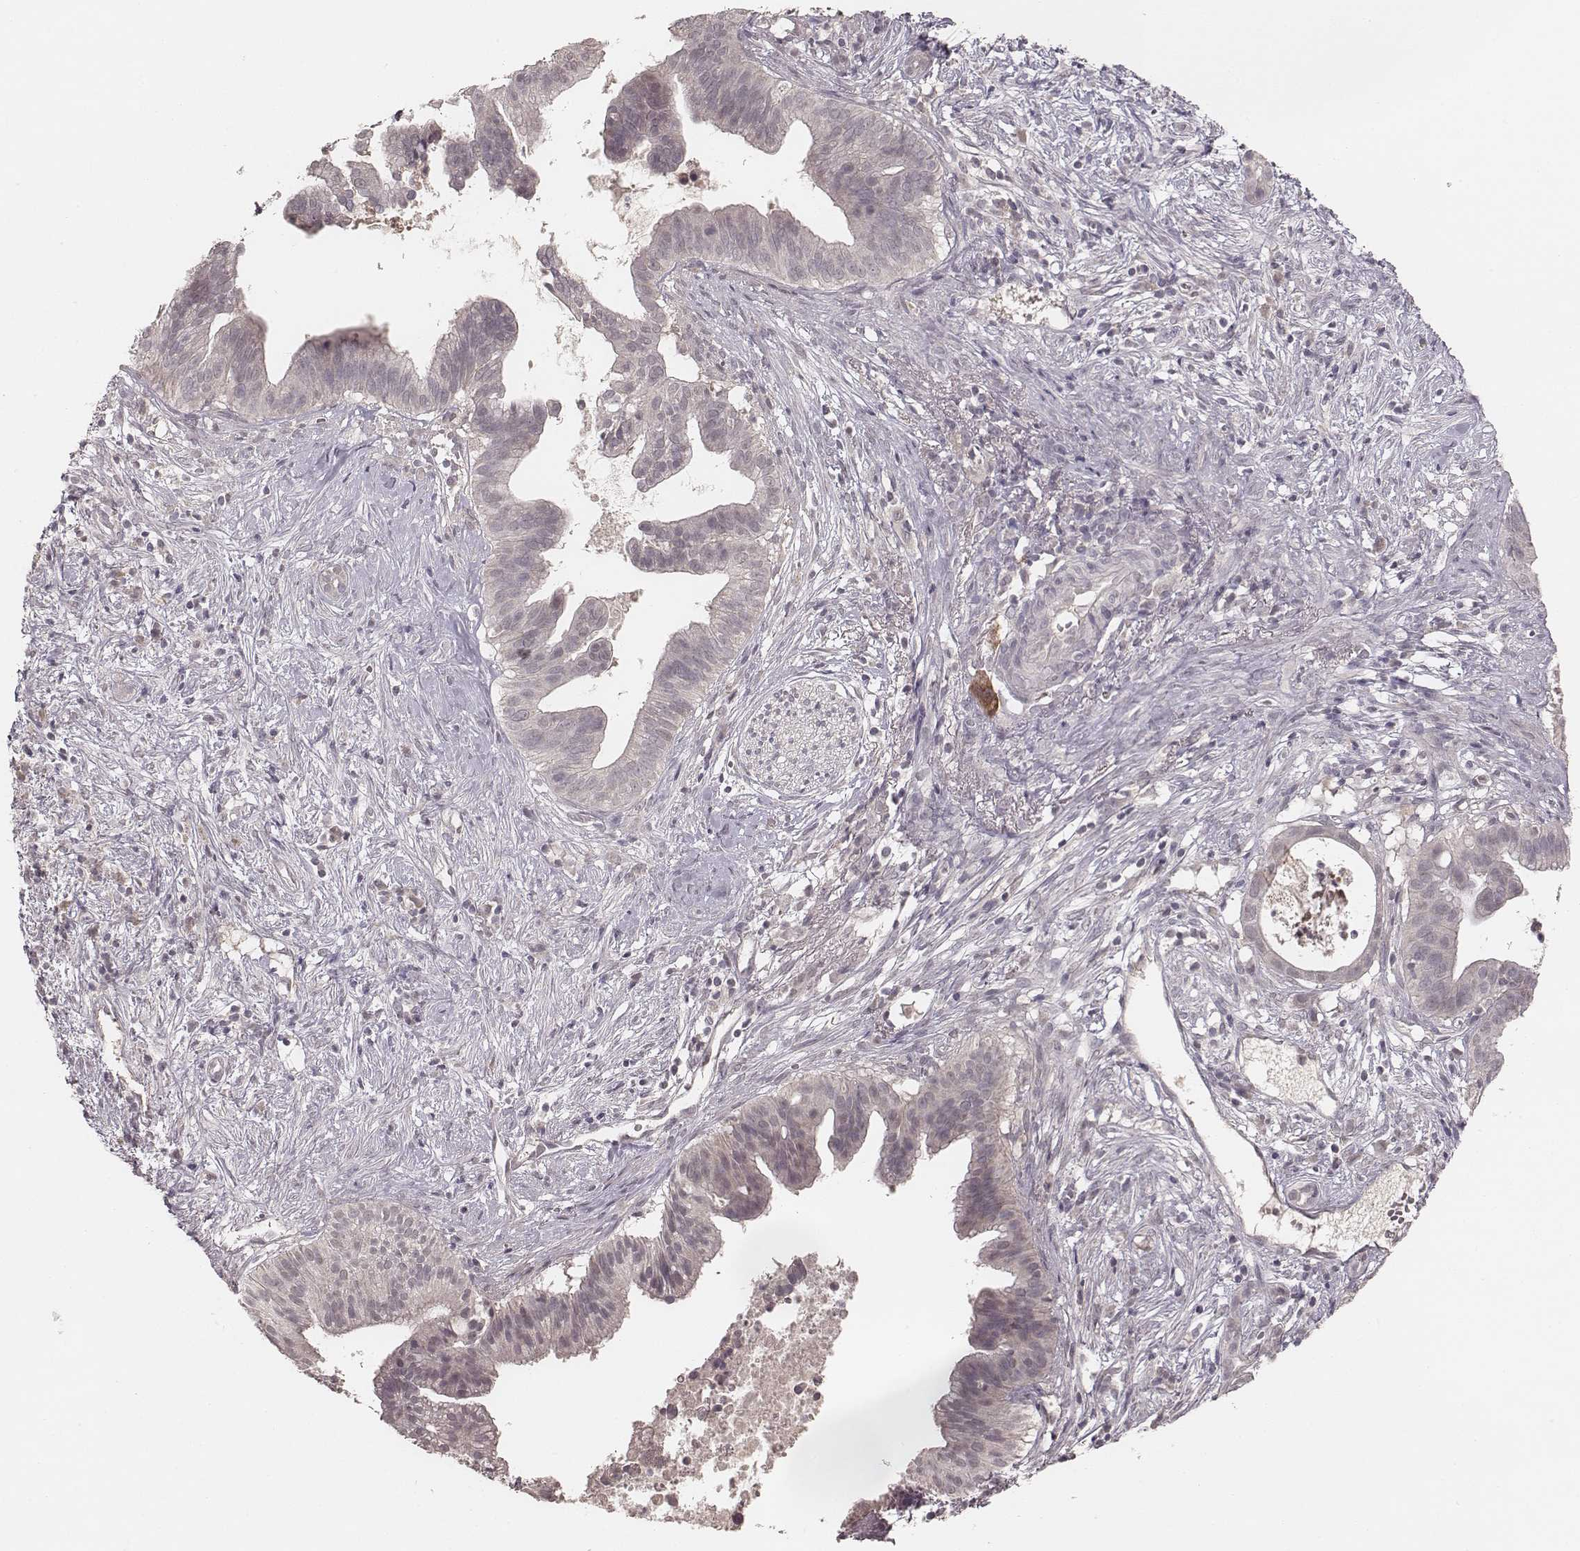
{"staining": {"intensity": "negative", "quantity": "none", "location": "none"}, "tissue": "pancreatic cancer", "cell_type": "Tumor cells", "image_type": "cancer", "snomed": [{"axis": "morphology", "description": "Adenocarcinoma, NOS"}, {"axis": "topography", "description": "Pancreas"}], "caption": "Tumor cells are negative for protein expression in human pancreatic cancer (adenocarcinoma). The staining is performed using DAB brown chromogen with nuclei counter-stained in using hematoxylin.", "gene": "LY6K", "patient": {"sex": "male", "age": 61}}